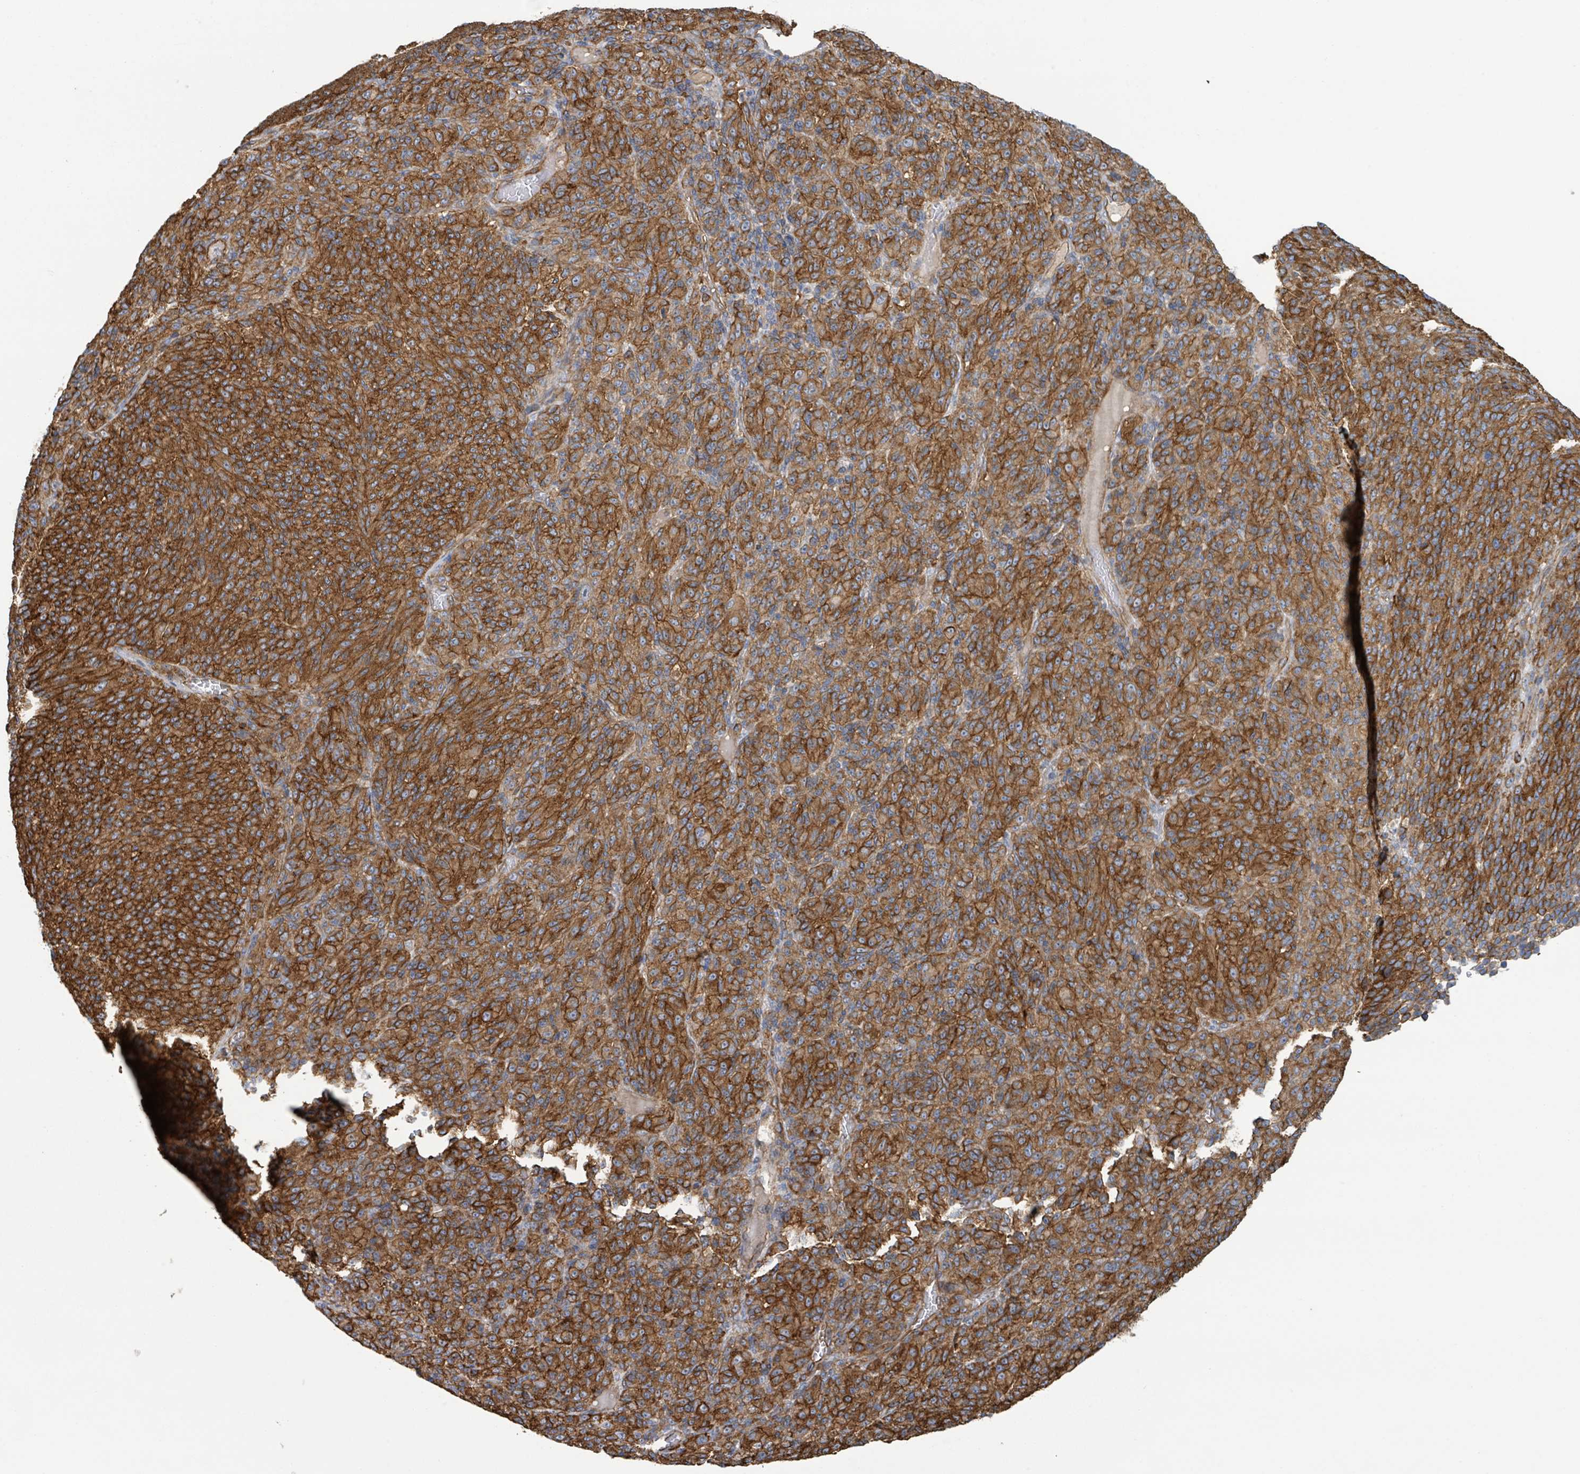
{"staining": {"intensity": "strong", "quantity": ">75%", "location": "cytoplasmic/membranous"}, "tissue": "melanoma", "cell_type": "Tumor cells", "image_type": "cancer", "snomed": [{"axis": "morphology", "description": "Malignant melanoma, Metastatic site"}, {"axis": "topography", "description": "Brain"}], "caption": "This image displays immunohistochemistry staining of melanoma, with high strong cytoplasmic/membranous expression in about >75% of tumor cells.", "gene": "LDOC1", "patient": {"sex": "female", "age": 56}}